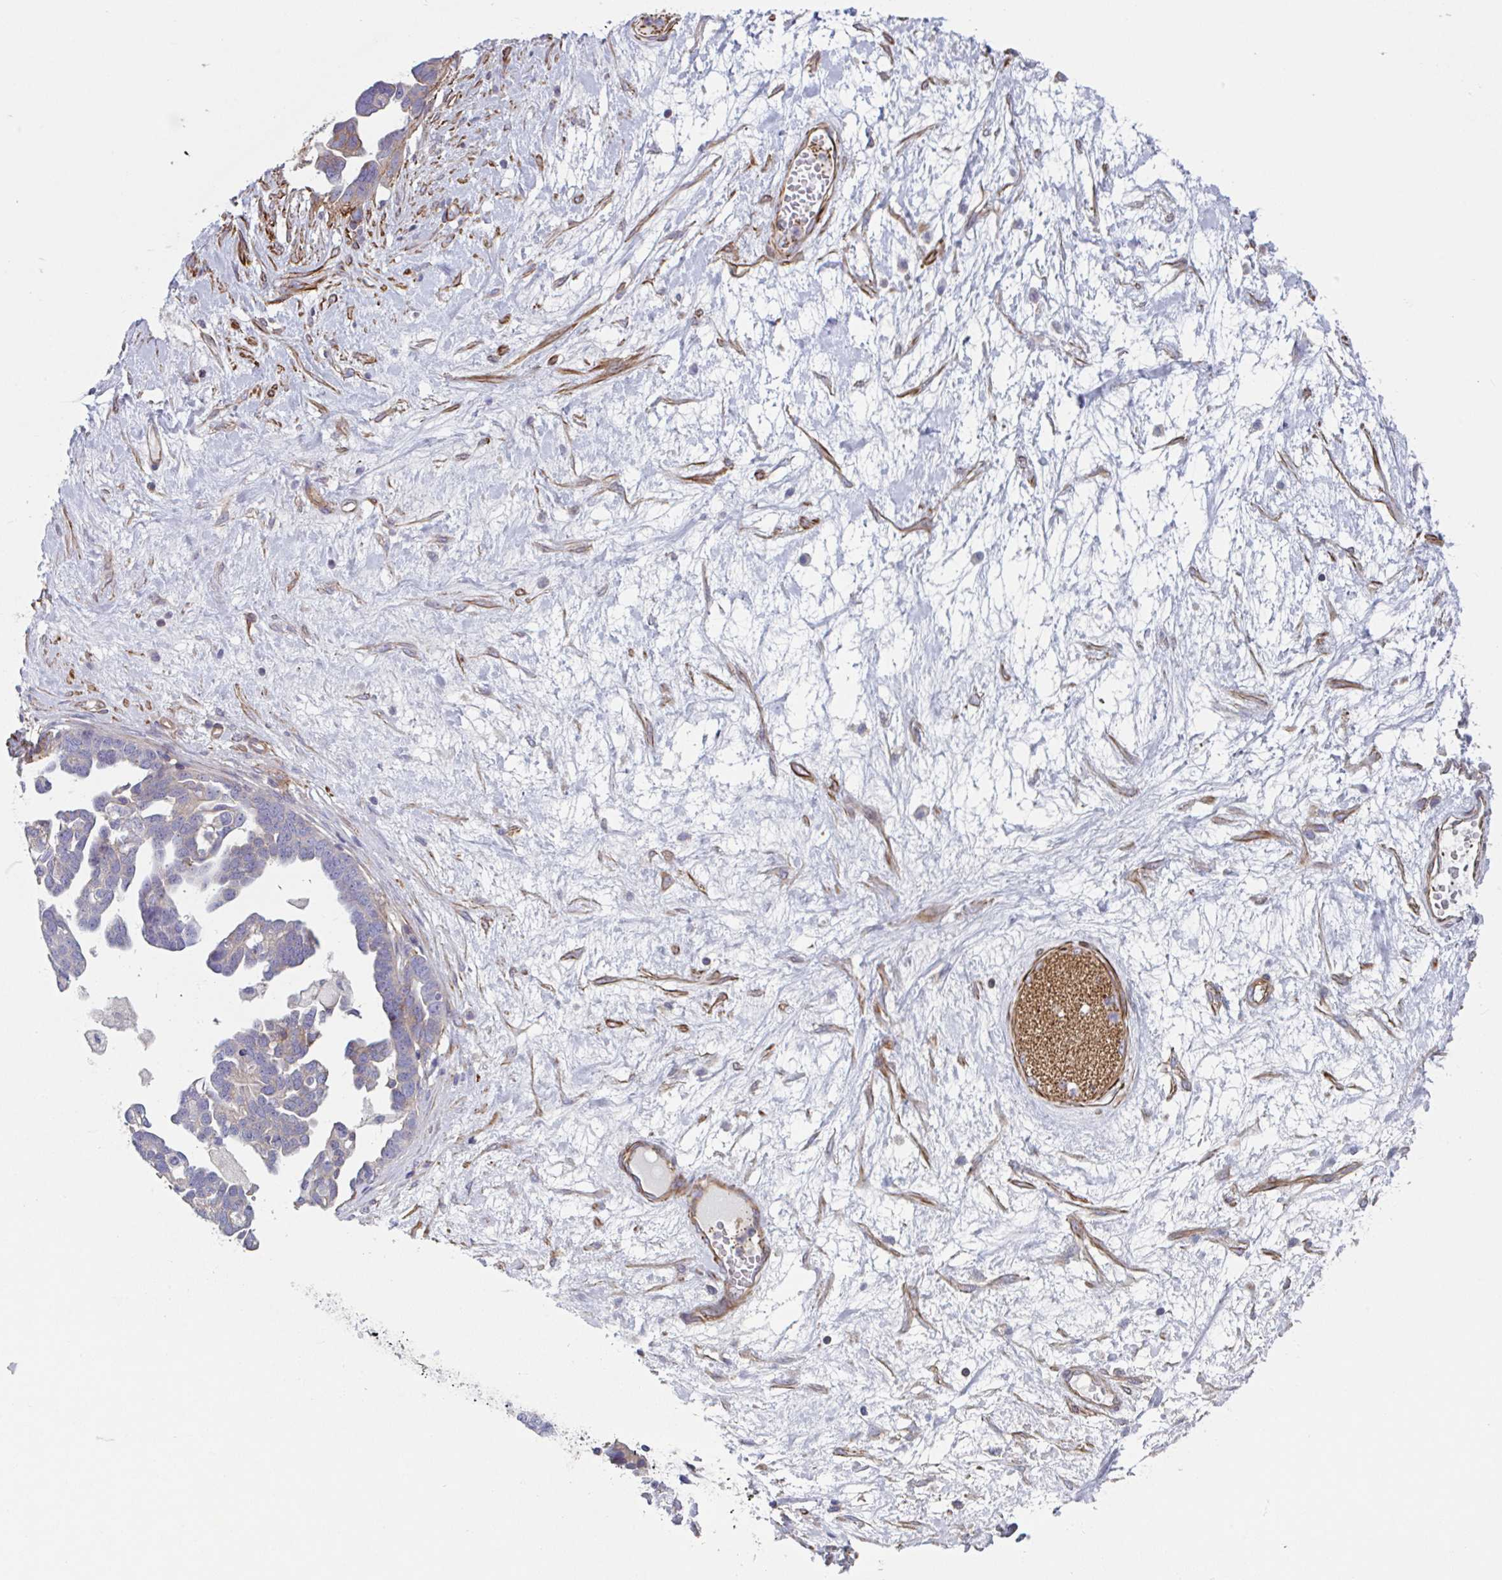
{"staining": {"intensity": "weak", "quantity": "<25%", "location": "cytoplasmic/membranous"}, "tissue": "ovarian cancer", "cell_type": "Tumor cells", "image_type": "cancer", "snomed": [{"axis": "morphology", "description": "Cystadenocarcinoma, serous, NOS"}, {"axis": "topography", "description": "Ovary"}], "caption": "A photomicrograph of ovarian serous cystadenocarcinoma stained for a protein reveals no brown staining in tumor cells. Nuclei are stained in blue.", "gene": "SHISA7", "patient": {"sex": "female", "age": 54}}